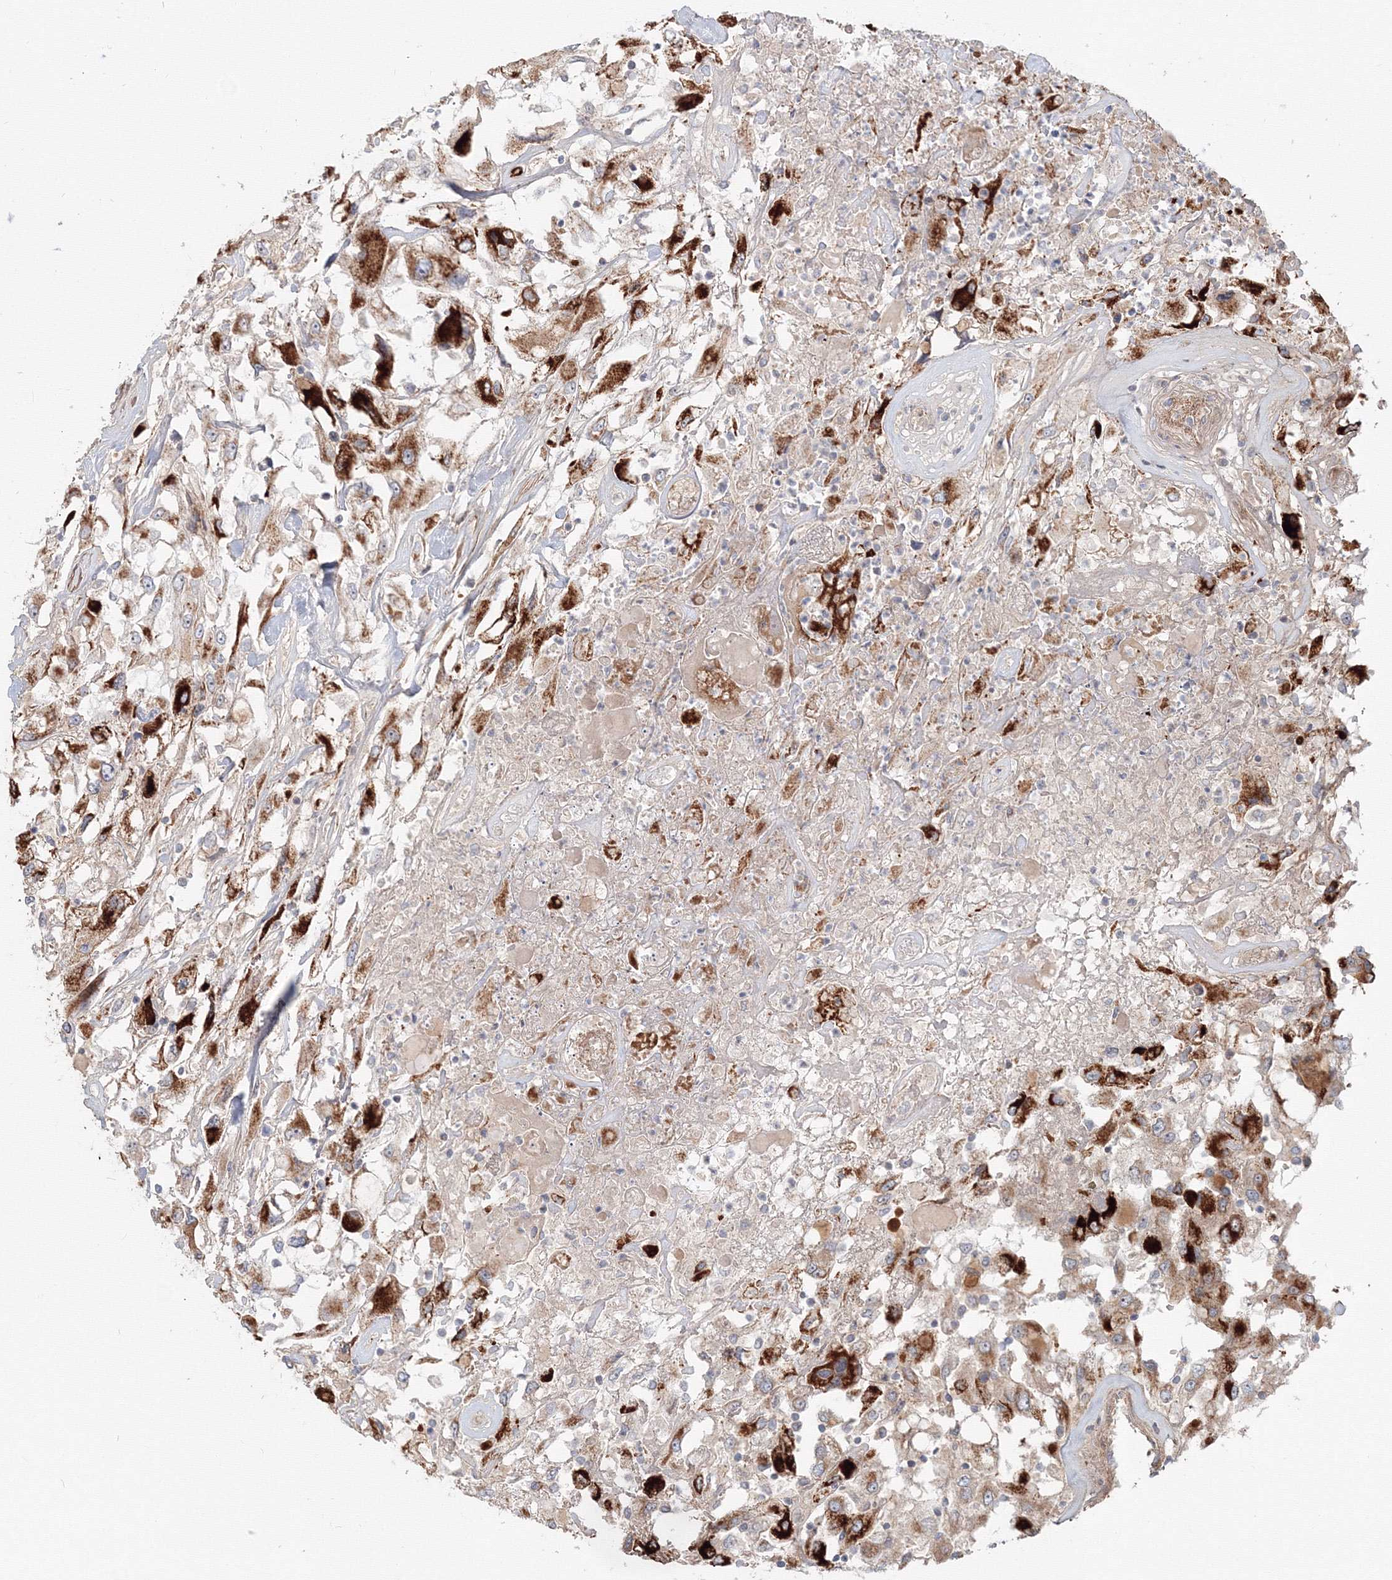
{"staining": {"intensity": "strong", "quantity": "25%-75%", "location": "cytoplasmic/membranous"}, "tissue": "renal cancer", "cell_type": "Tumor cells", "image_type": "cancer", "snomed": [{"axis": "morphology", "description": "Adenocarcinoma, NOS"}, {"axis": "topography", "description": "Kidney"}], "caption": "Immunohistochemical staining of human renal cancer exhibits strong cytoplasmic/membranous protein expression in about 25%-75% of tumor cells.", "gene": "SH3PXD2A", "patient": {"sex": "female", "age": 52}}